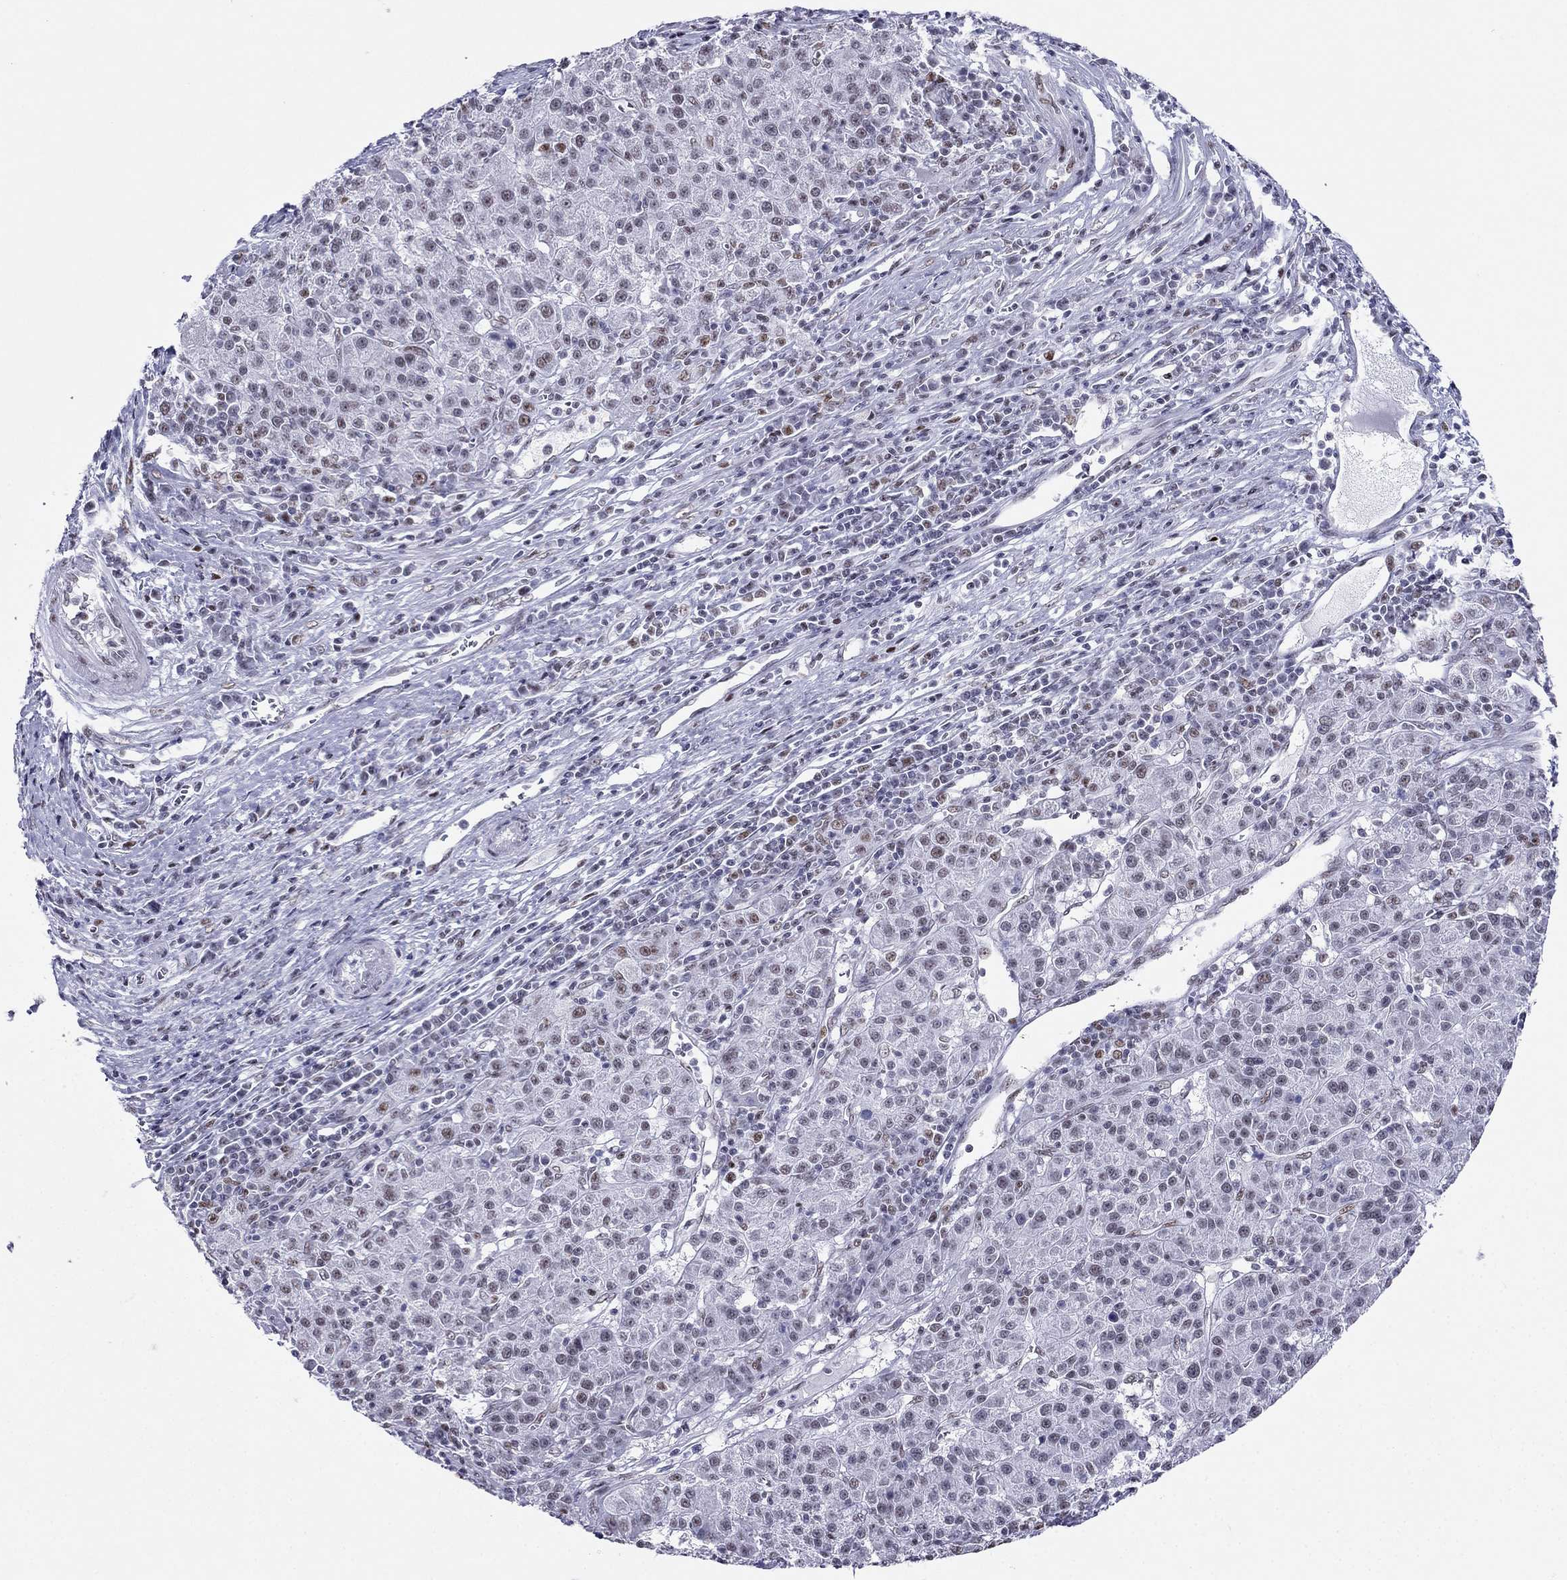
{"staining": {"intensity": "moderate", "quantity": "<25%", "location": "nuclear"}, "tissue": "liver cancer", "cell_type": "Tumor cells", "image_type": "cancer", "snomed": [{"axis": "morphology", "description": "Carcinoma, Hepatocellular, NOS"}, {"axis": "topography", "description": "Liver"}], "caption": "Moderate nuclear expression is appreciated in approximately <25% of tumor cells in liver hepatocellular carcinoma.", "gene": "PPM1G", "patient": {"sex": "female", "age": 60}}